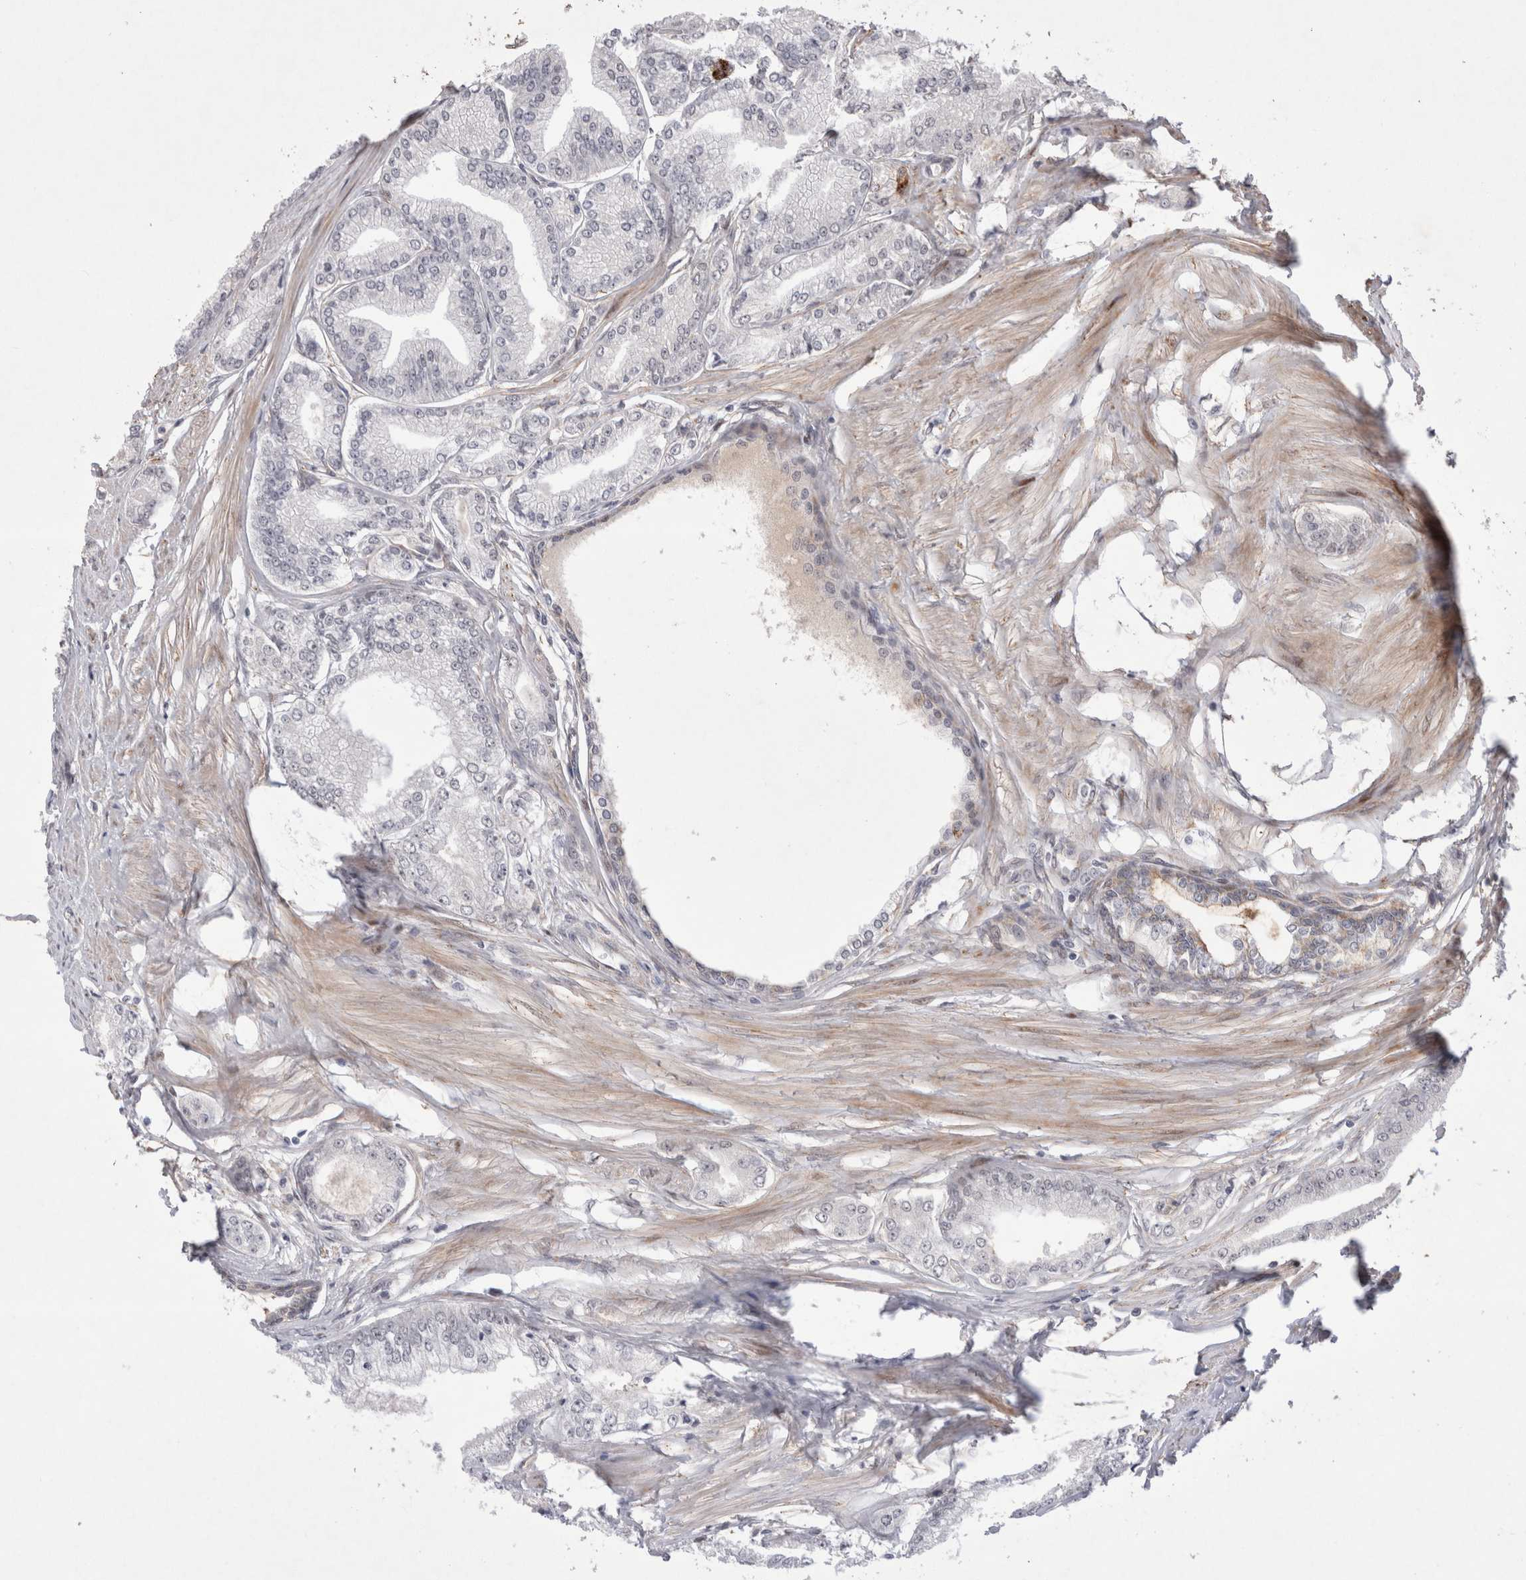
{"staining": {"intensity": "negative", "quantity": "none", "location": "none"}, "tissue": "prostate cancer", "cell_type": "Tumor cells", "image_type": "cancer", "snomed": [{"axis": "morphology", "description": "Adenocarcinoma, Low grade"}, {"axis": "topography", "description": "Prostate"}], "caption": "A histopathology image of human low-grade adenocarcinoma (prostate) is negative for staining in tumor cells.", "gene": "GIMAP6", "patient": {"sex": "male", "age": 52}}